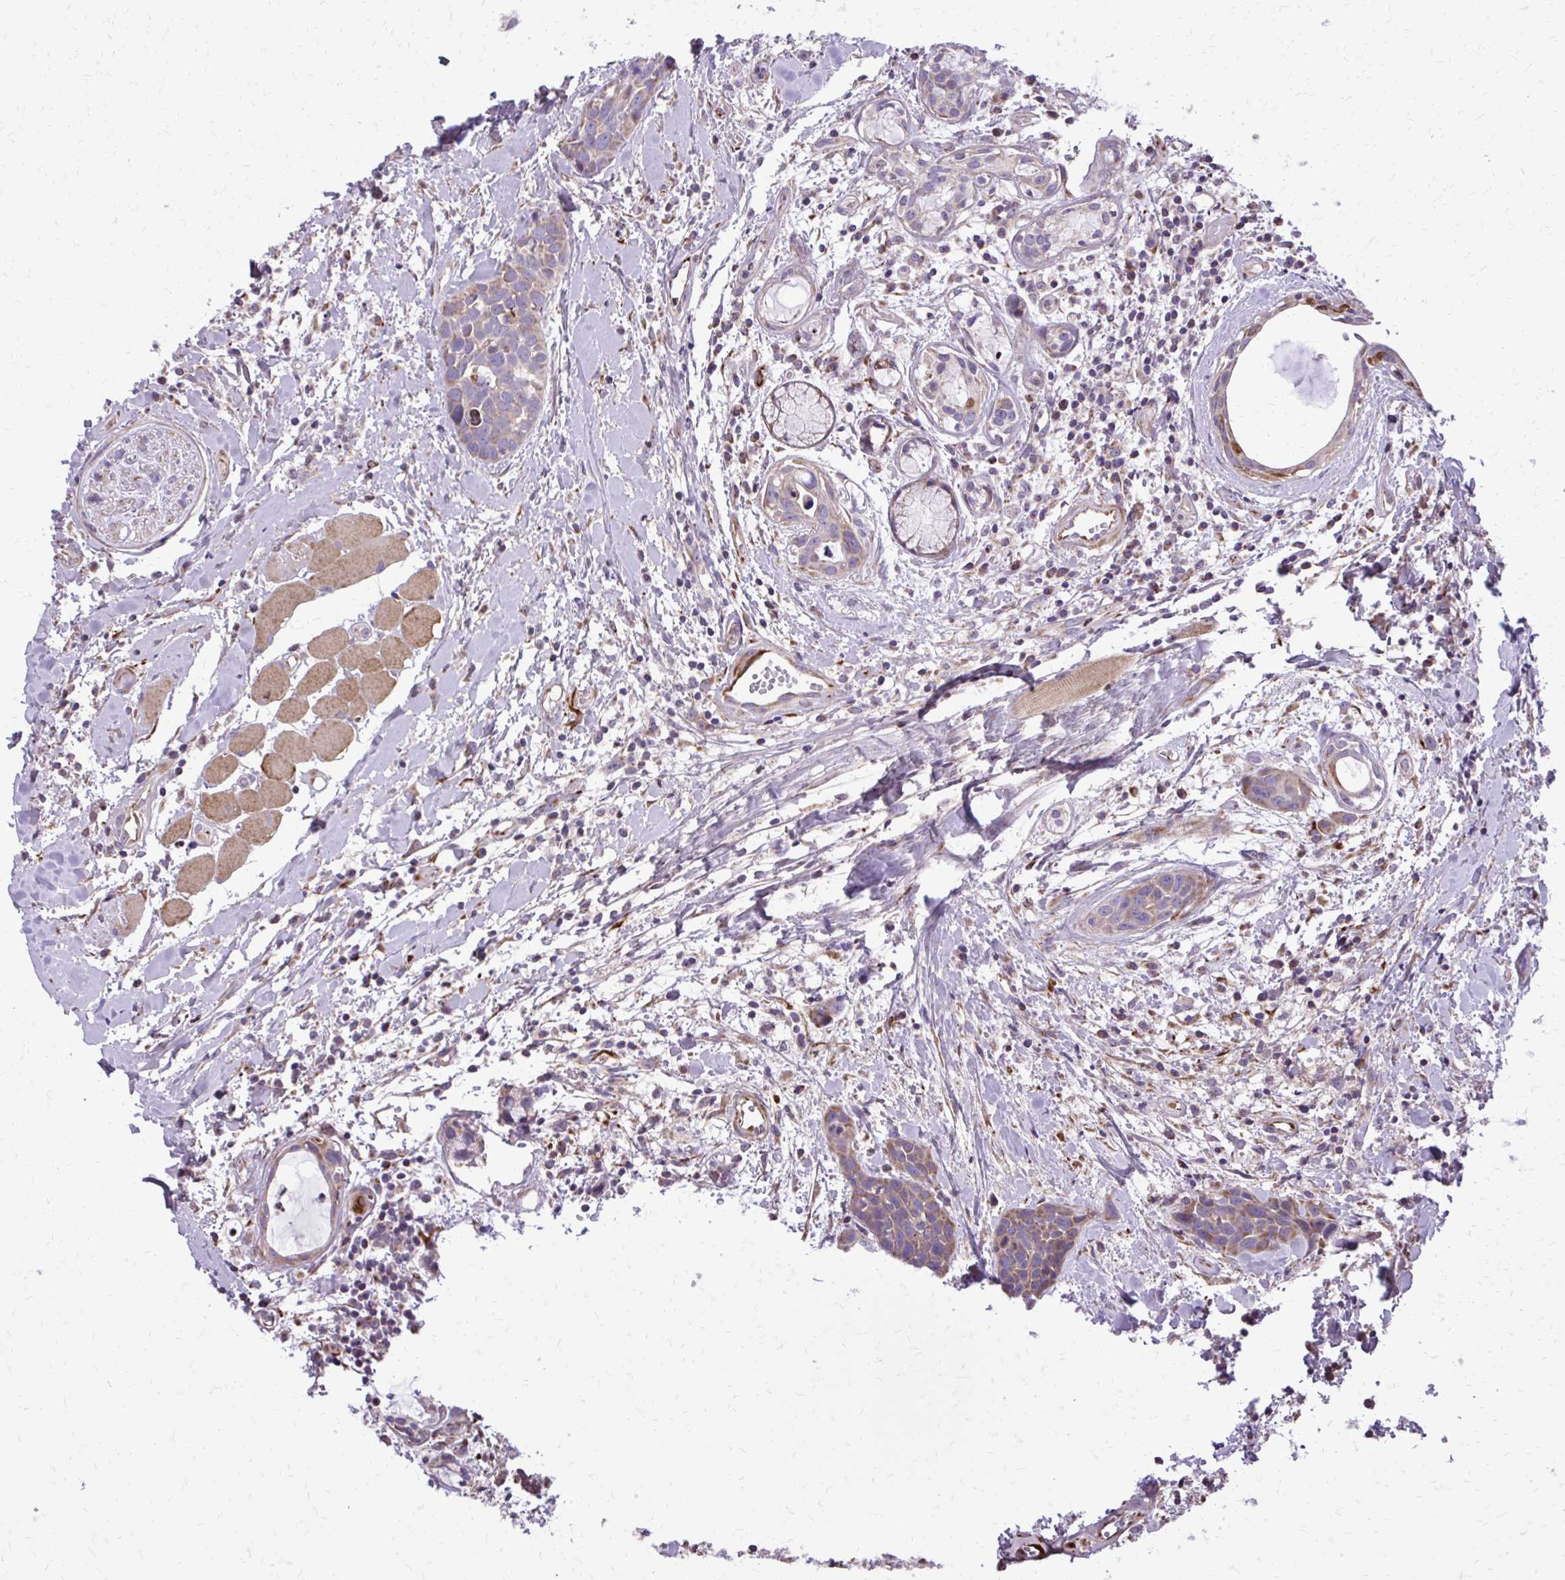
{"staining": {"intensity": "weak", "quantity": "<25%", "location": "cytoplasmic/membranous"}, "tissue": "head and neck cancer", "cell_type": "Tumor cells", "image_type": "cancer", "snomed": [{"axis": "morphology", "description": "Squamous cell carcinoma, NOS"}, {"axis": "topography", "description": "Head-Neck"}], "caption": "An immunohistochemistry image of head and neck cancer is shown. There is no staining in tumor cells of head and neck cancer. The staining was performed using DAB to visualize the protein expression in brown, while the nuclei were stained in blue with hematoxylin (Magnification: 20x).", "gene": "ABCC3", "patient": {"sex": "female", "age": 50}}